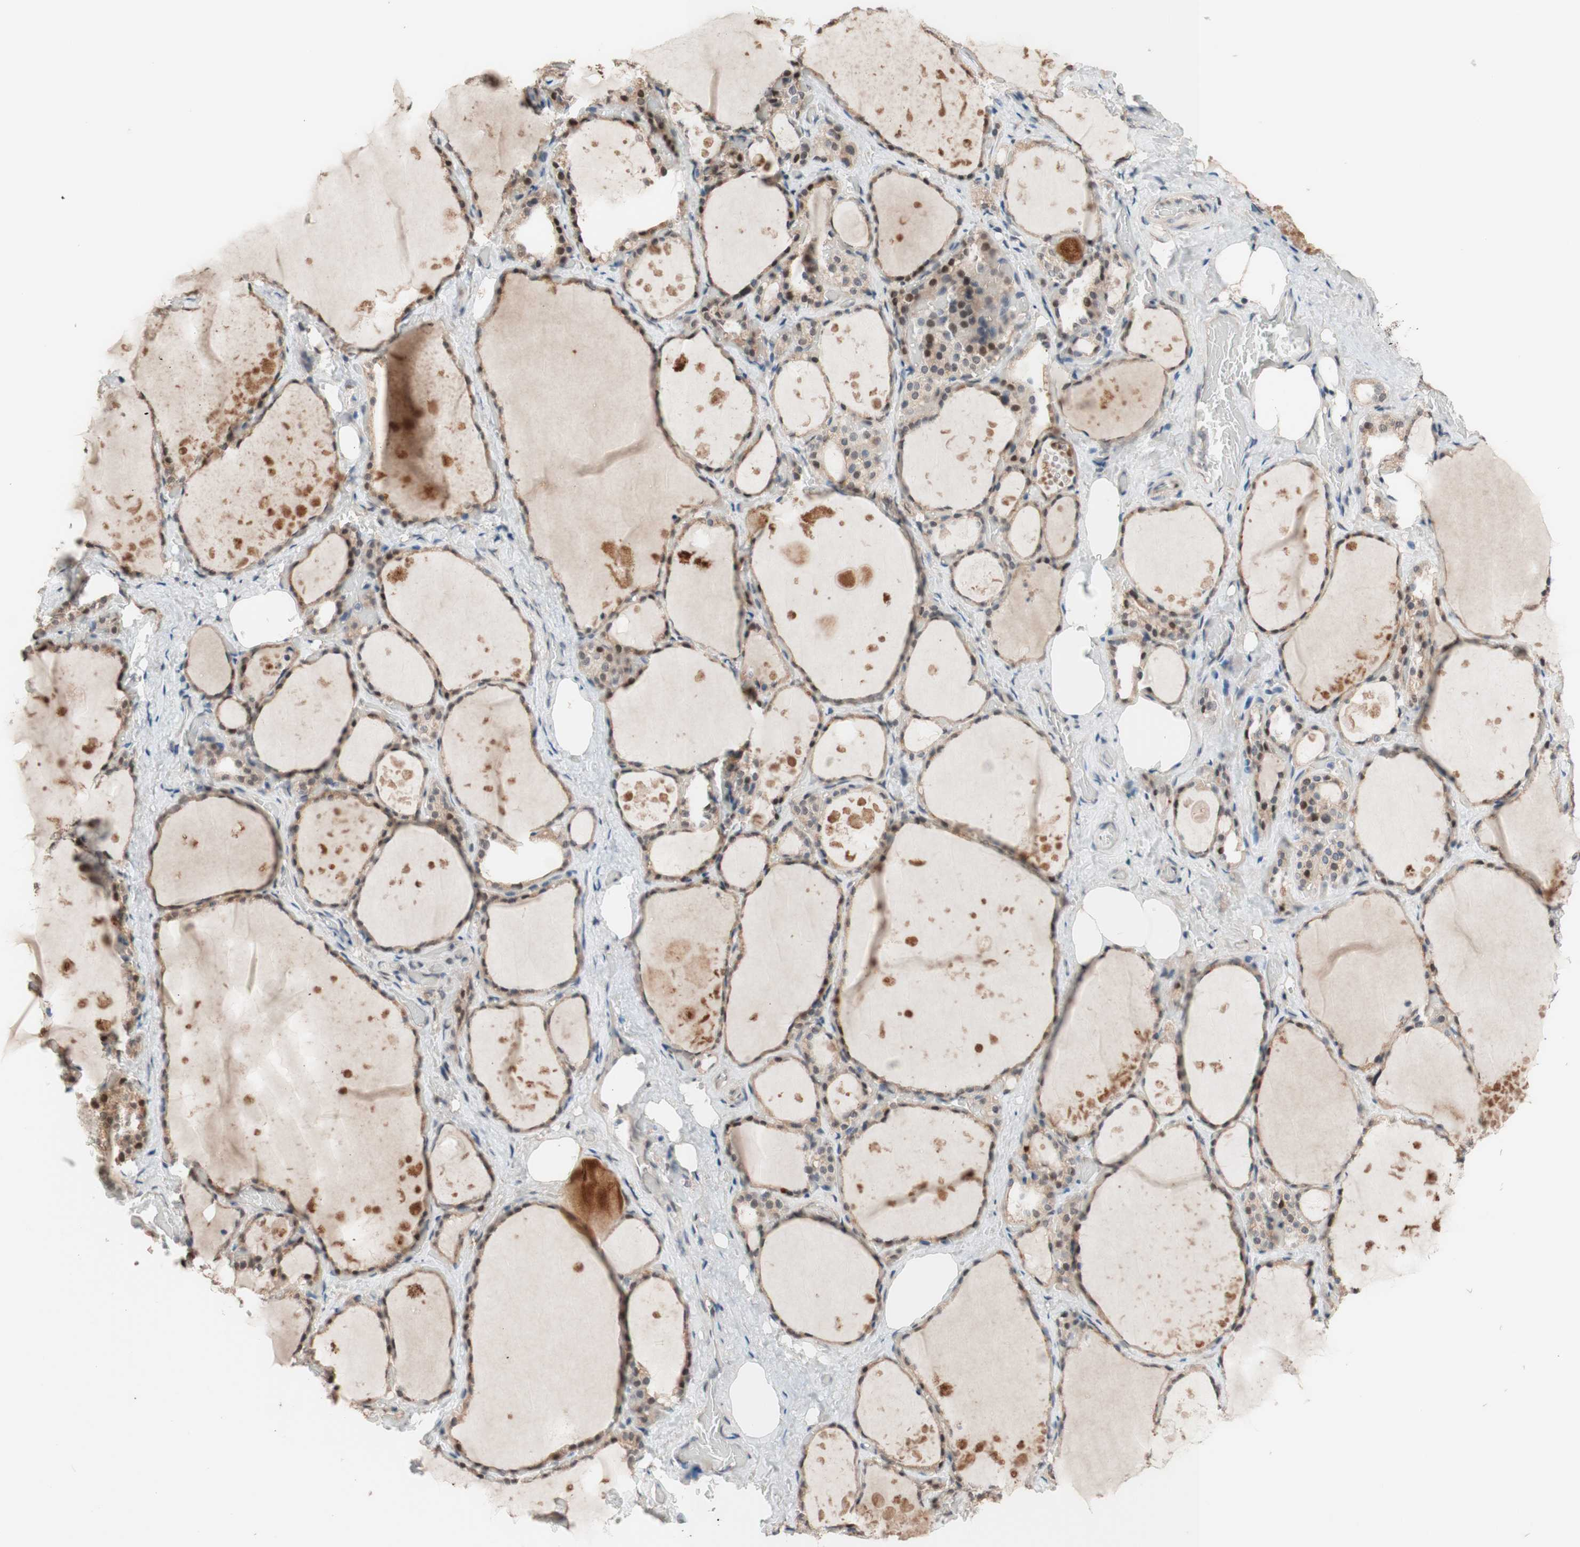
{"staining": {"intensity": "moderate", "quantity": ">75%", "location": "cytoplasmic/membranous"}, "tissue": "thyroid gland", "cell_type": "Glandular cells", "image_type": "normal", "snomed": [{"axis": "morphology", "description": "Normal tissue, NOS"}, {"axis": "topography", "description": "Thyroid gland"}], "caption": "Protein expression analysis of benign thyroid gland displays moderate cytoplasmic/membranous expression in about >75% of glandular cells. (DAB (3,3'-diaminobenzidine) IHC, brown staining for protein, blue staining for nuclei).", "gene": "CCNC", "patient": {"sex": "male", "age": 61}}